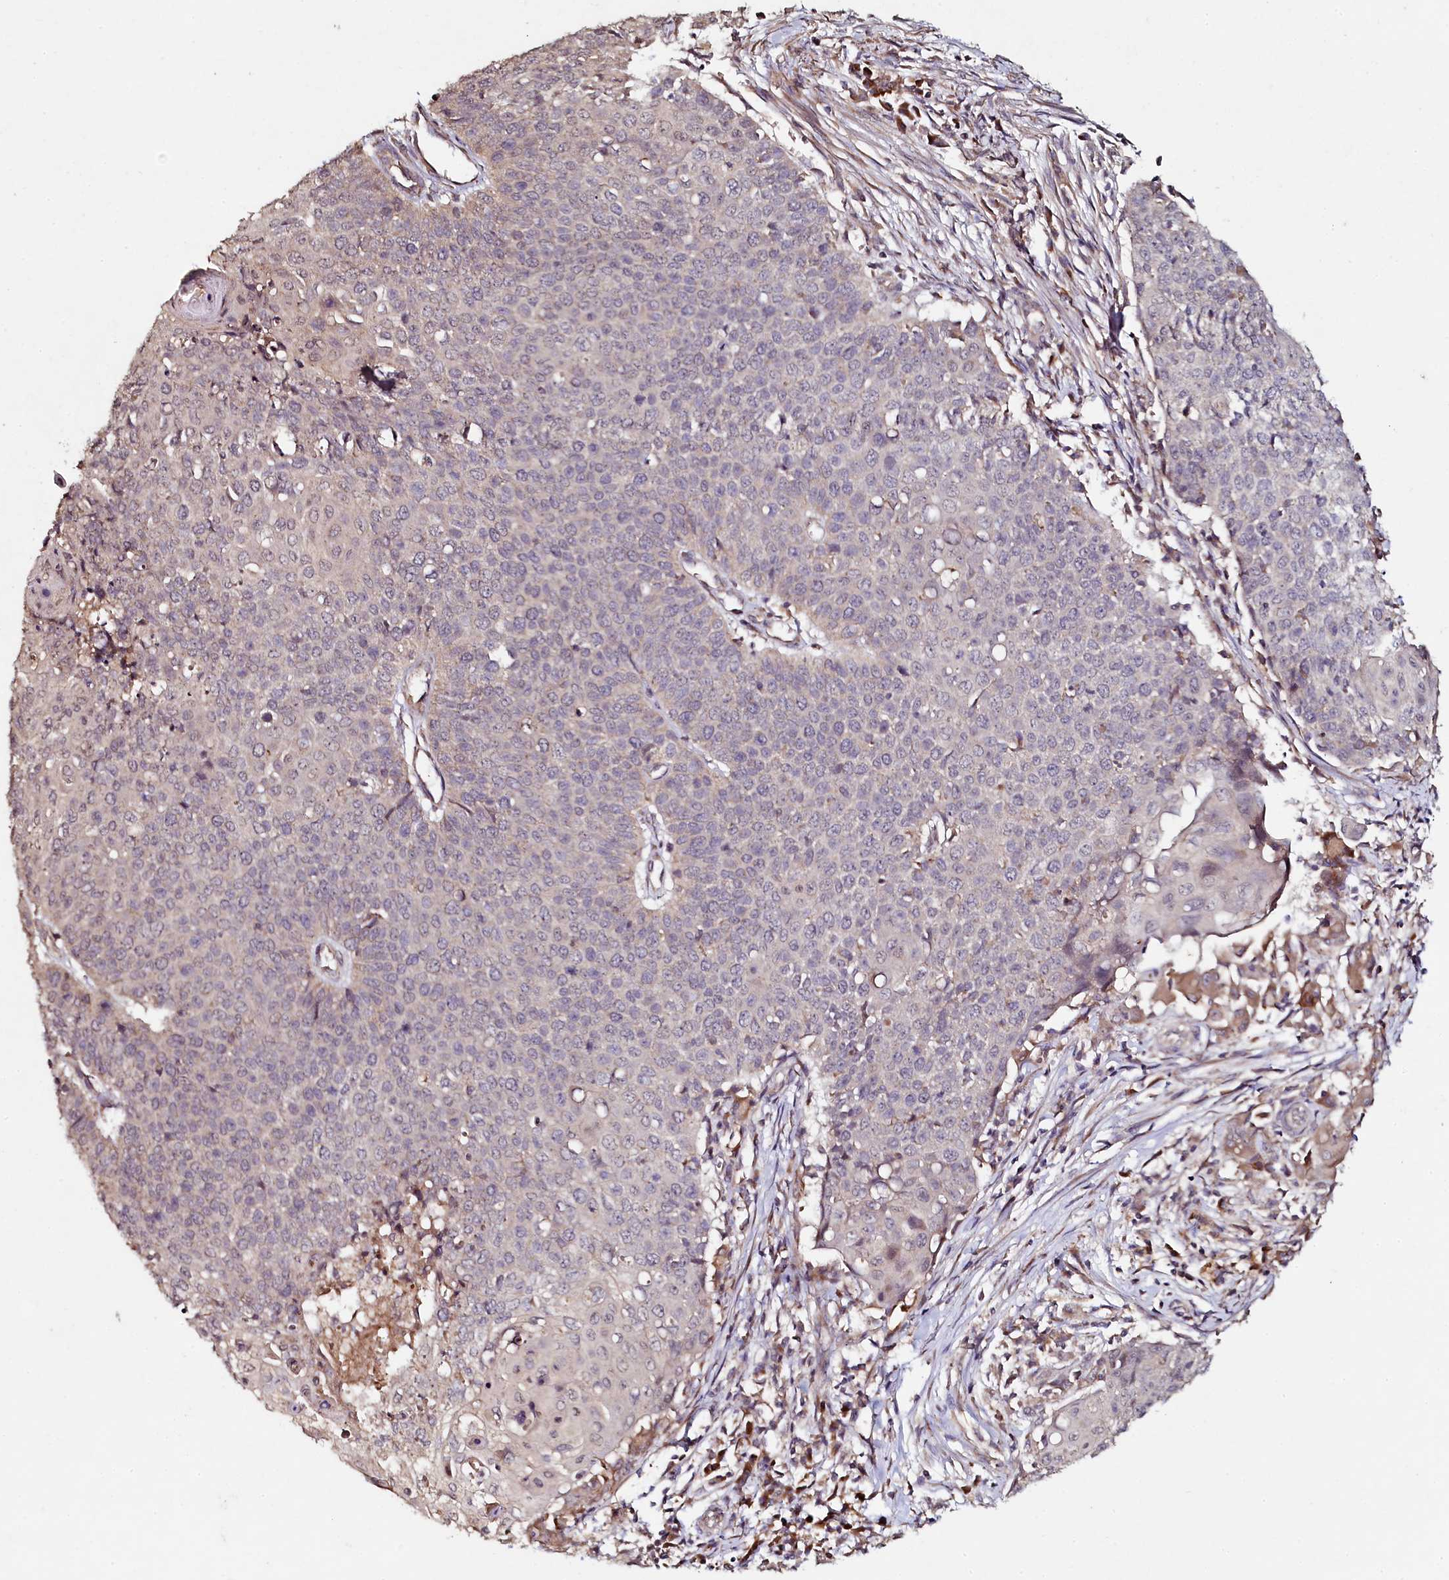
{"staining": {"intensity": "negative", "quantity": "none", "location": "none"}, "tissue": "cervical cancer", "cell_type": "Tumor cells", "image_type": "cancer", "snomed": [{"axis": "morphology", "description": "Squamous cell carcinoma, NOS"}, {"axis": "topography", "description": "Cervix"}], "caption": "Immunohistochemistry (IHC) of cervical cancer reveals no staining in tumor cells.", "gene": "SEC24C", "patient": {"sex": "female", "age": 39}}